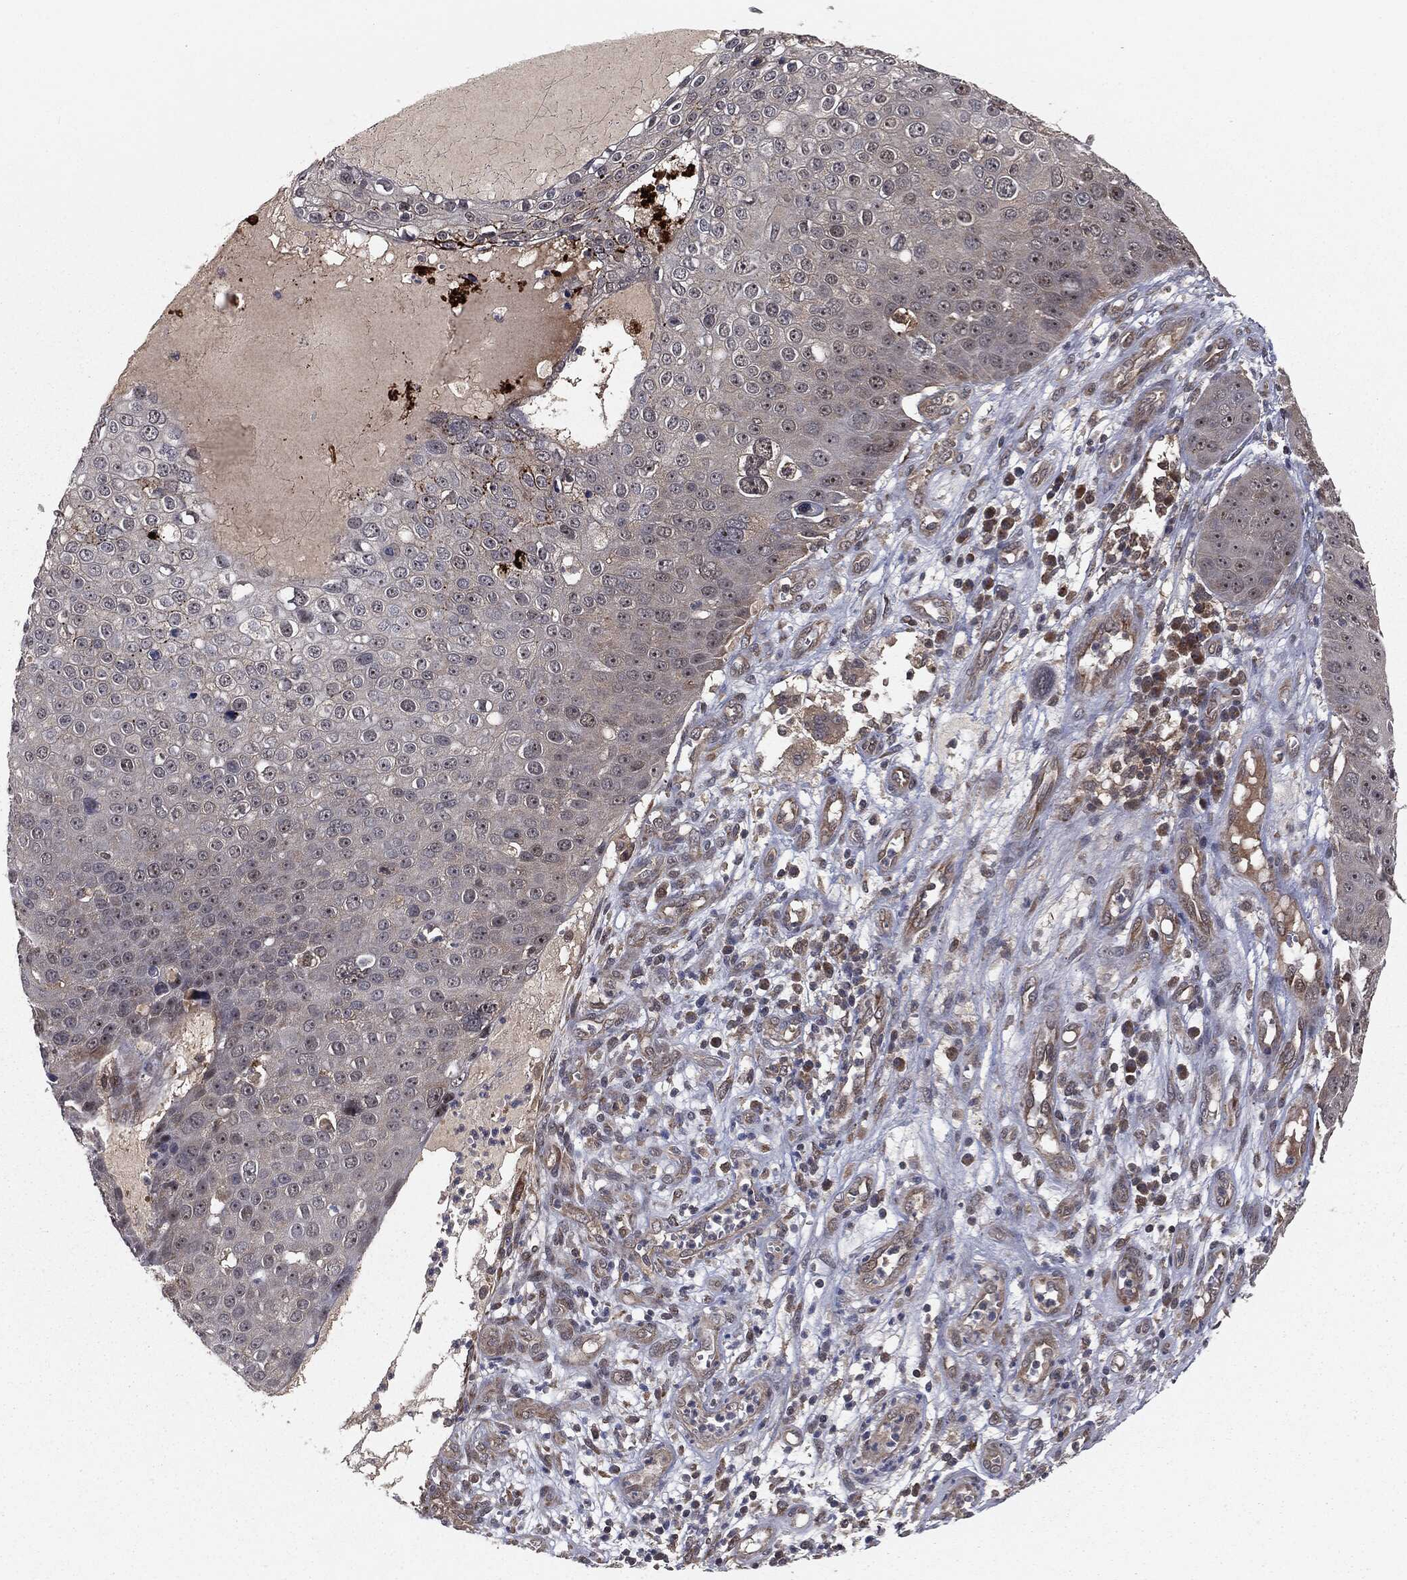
{"staining": {"intensity": "negative", "quantity": "none", "location": "none"}, "tissue": "skin cancer", "cell_type": "Tumor cells", "image_type": "cancer", "snomed": [{"axis": "morphology", "description": "Squamous cell carcinoma, NOS"}, {"axis": "topography", "description": "Skin"}], "caption": "An immunohistochemistry photomicrograph of skin cancer is shown. There is no staining in tumor cells of skin cancer.", "gene": "FBXO7", "patient": {"sex": "male", "age": 71}}